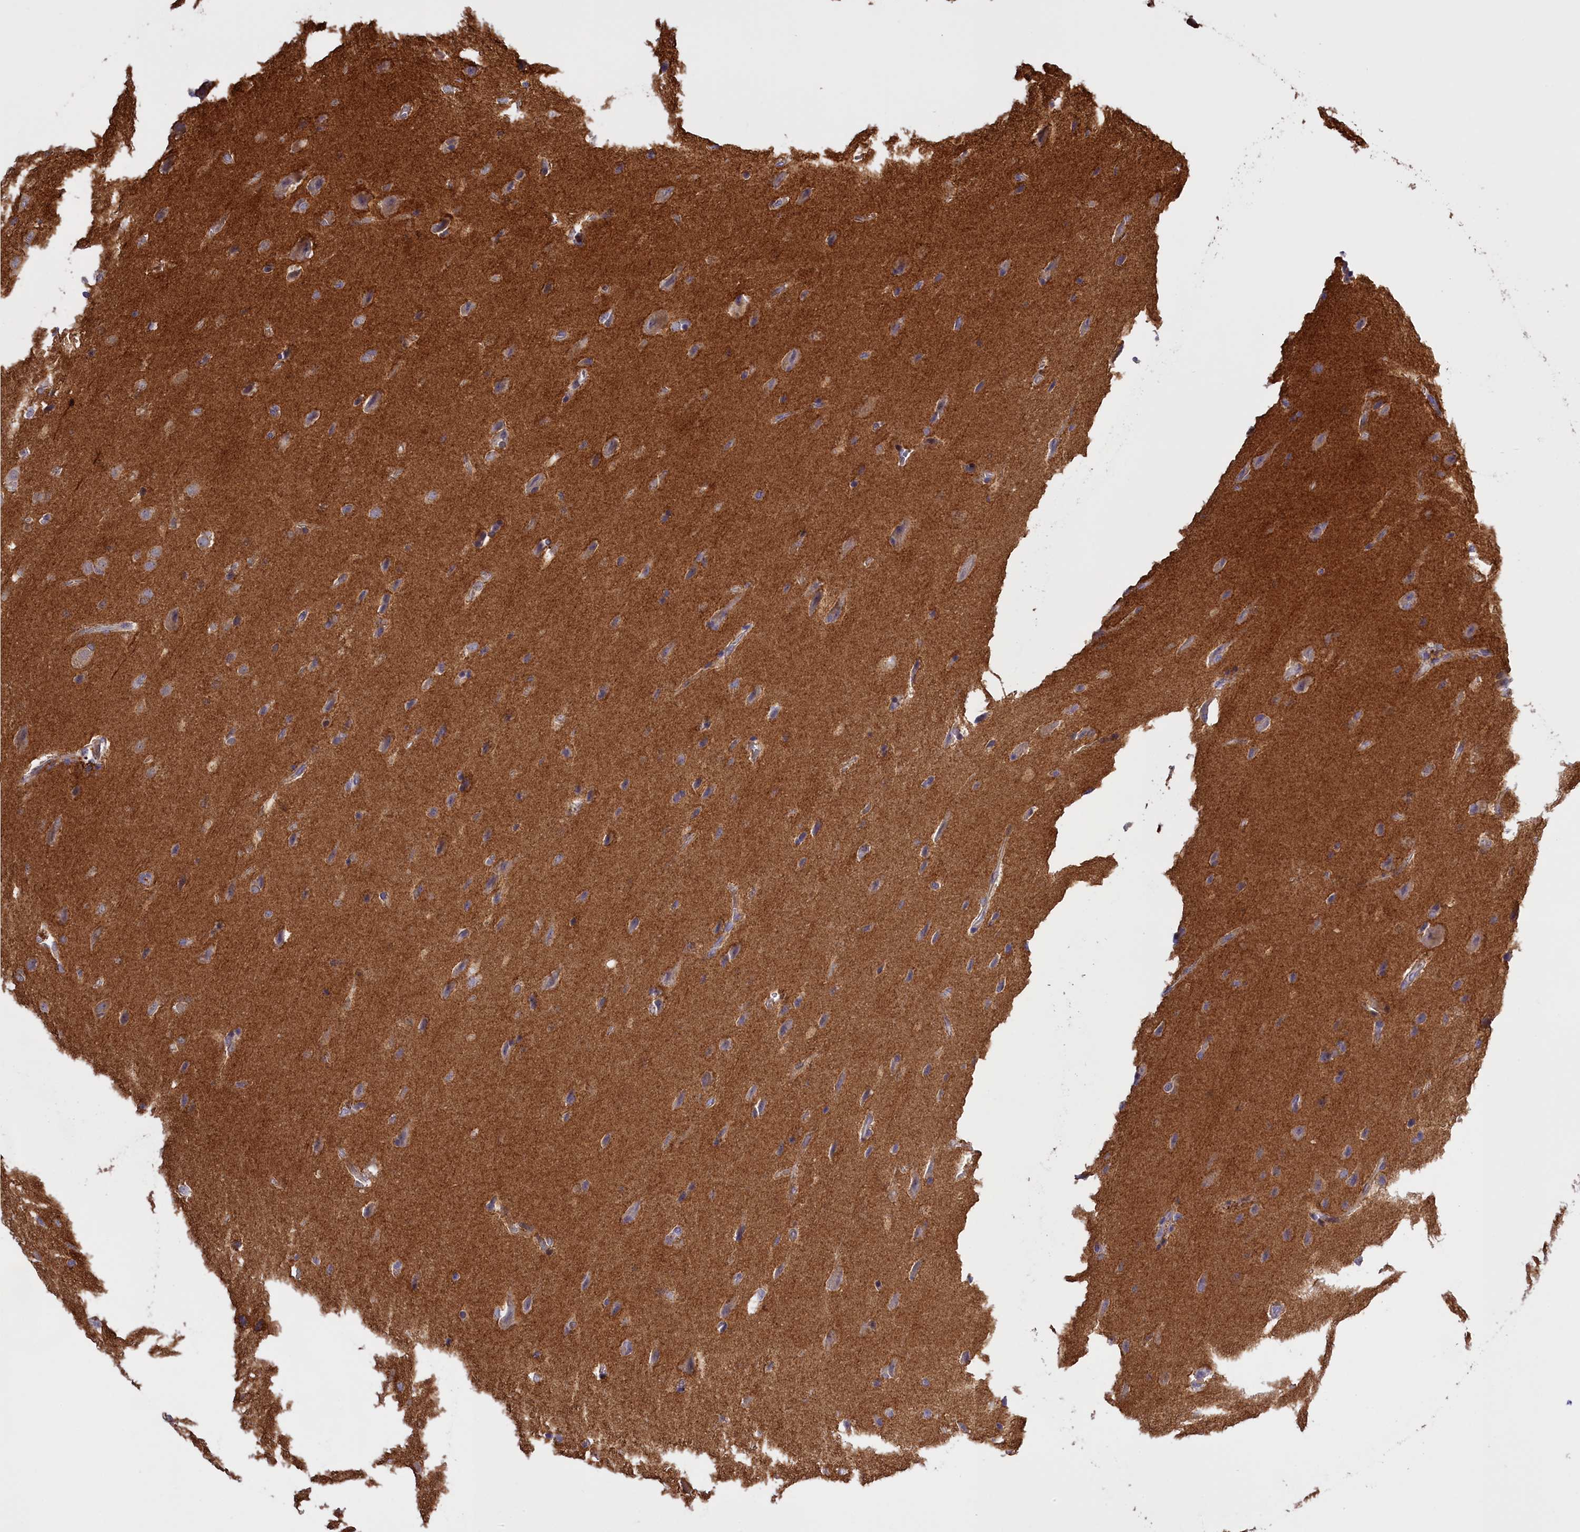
{"staining": {"intensity": "negative", "quantity": "none", "location": "none"}, "tissue": "glioma", "cell_type": "Tumor cells", "image_type": "cancer", "snomed": [{"axis": "morphology", "description": "Glioma, malignant, Low grade"}, {"axis": "topography", "description": "Brain"}], "caption": "DAB immunohistochemical staining of glioma exhibits no significant positivity in tumor cells. (DAB immunohistochemistry (IHC) with hematoxylin counter stain).", "gene": "RRAD", "patient": {"sex": "female", "age": 37}}